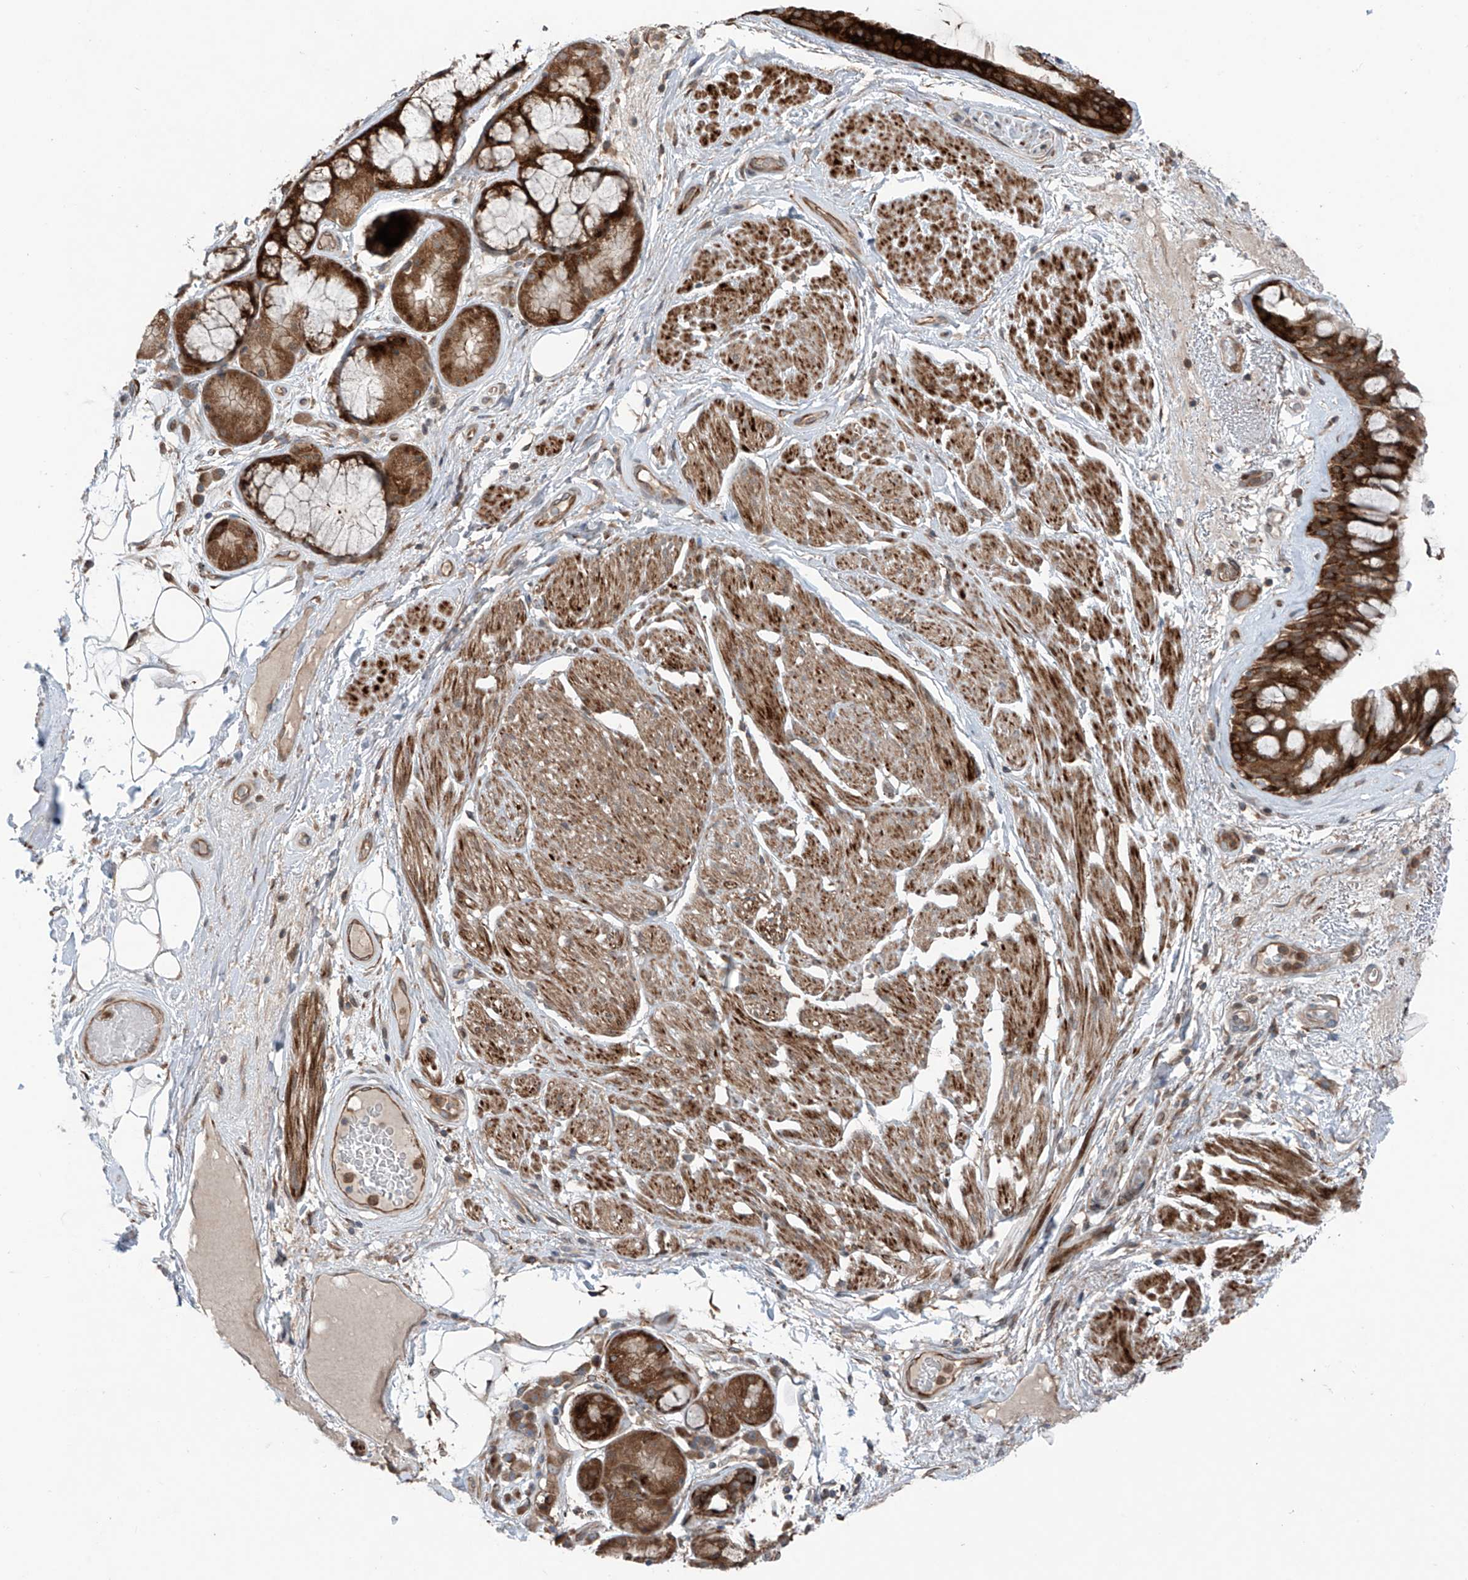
{"staining": {"intensity": "moderate", "quantity": ">75%", "location": "cytoplasmic/membranous"}, "tissue": "adipose tissue", "cell_type": "Adipocytes", "image_type": "normal", "snomed": [{"axis": "morphology", "description": "Normal tissue, NOS"}, {"axis": "topography", "description": "Bronchus"}], "caption": "Immunohistochemistry (DAB (3,3'-diaminobenzidine)) staining of normal adipose tissue shows moderate cytoplasmic/membranous protein positivity in approximately >75% of adipocytes.", "gene": "SAMD3", "patient": {"sex": "male", "age": 66}}